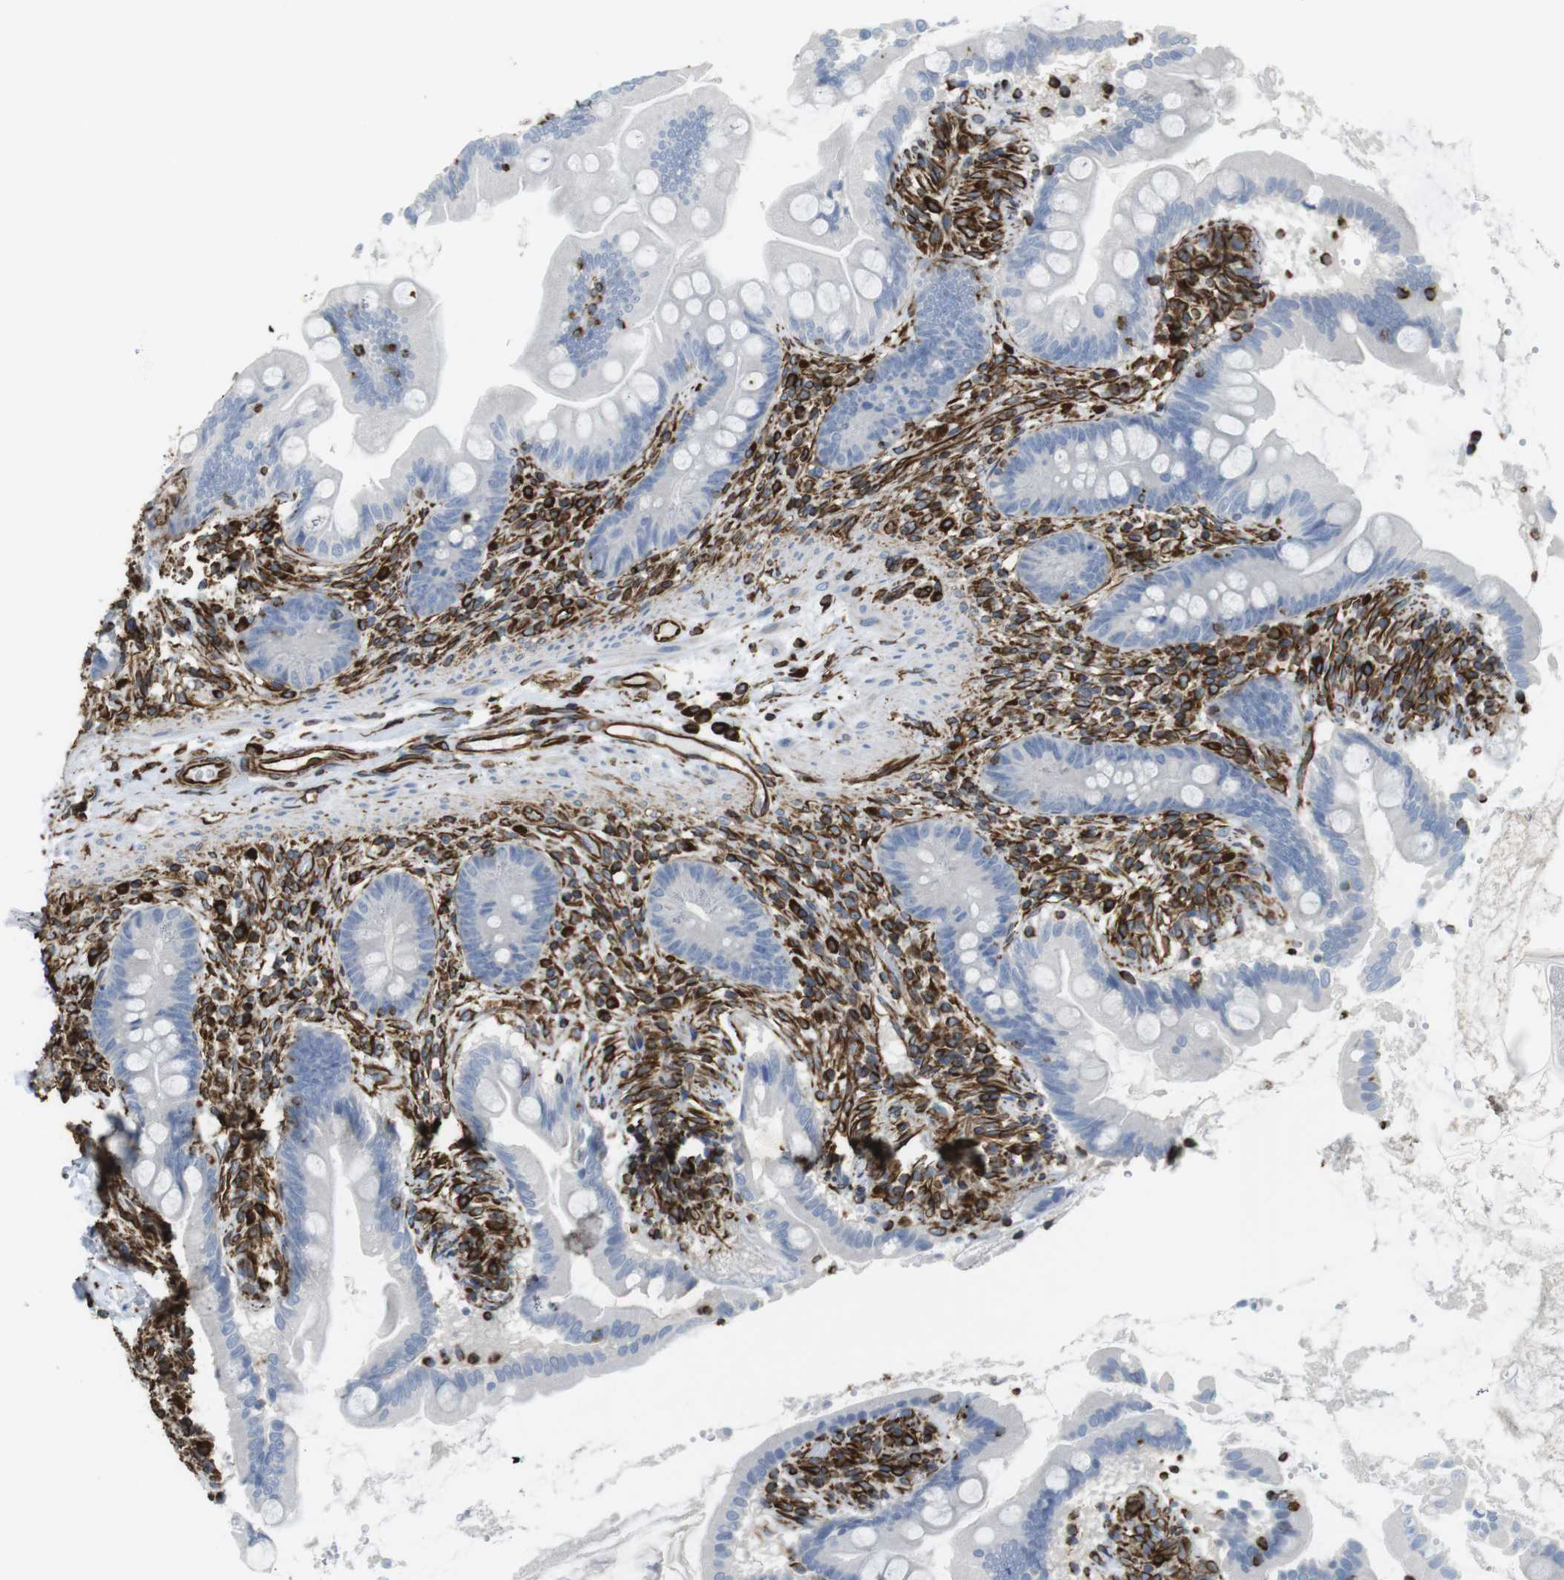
{"staining": {"intensity": "negative", "quantity": "none", "location": "none"}, "tissue": "small intestine", "cell_type": "Glandular cells", "image_type": "normal", "snomed": [{"axis": "morphology", "description": "Normal tissue, NOS"}, {"axis": "topography", "description": "Small intestine"}], "caption": "DAB immunohistochemical staining of benign human small intestine displays no significant staining in glandular cells. (Stains: DAB IHC with hematoxylin counter stain, Microscopy: brightfield microscopy at high magnification).", "gene": "RALGPS1", "patient": {"sex": "female", "age": 56}}